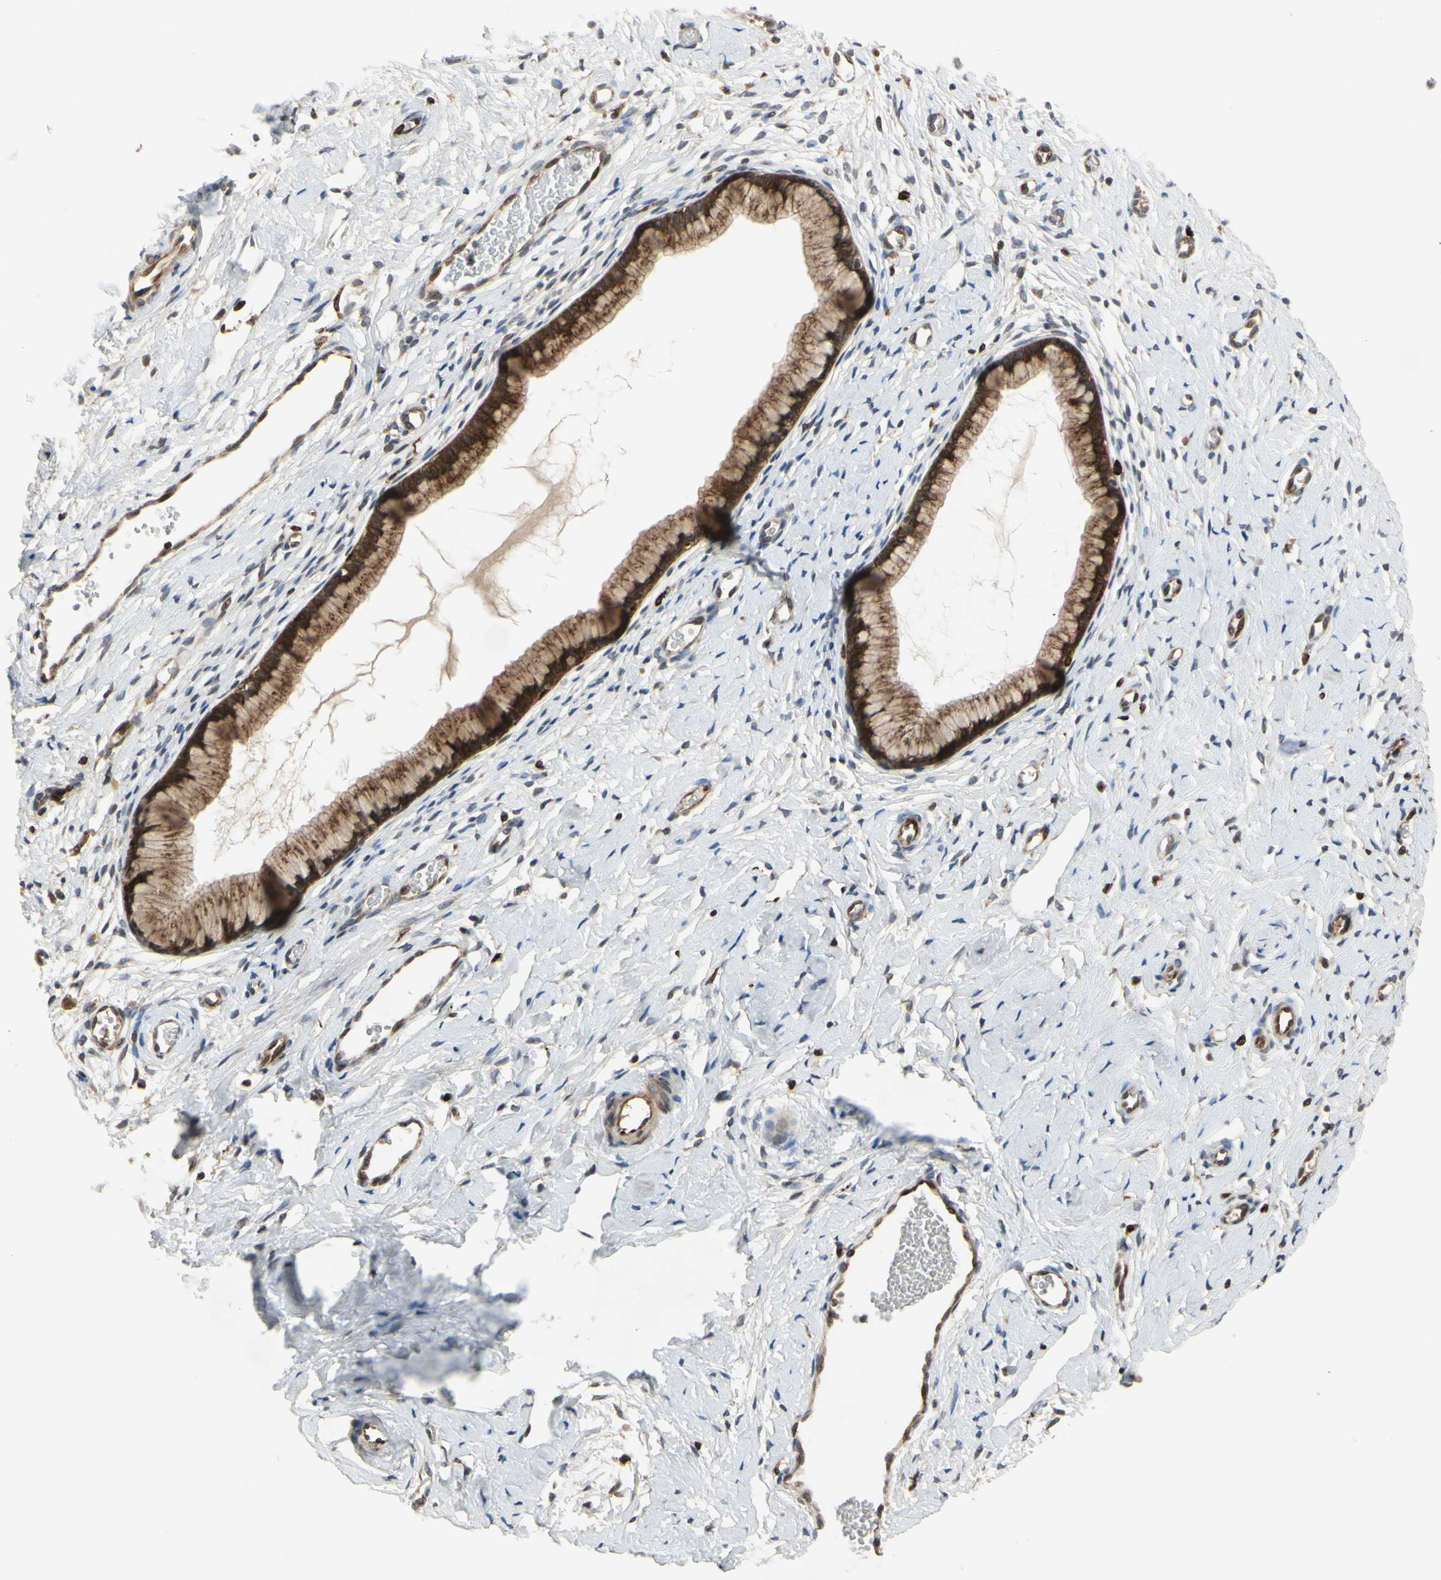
{"staining": {"intensity": "moderate", "quantity": ">75%", "location": "cytoplasmic/membranous"}, "tissue": "cervix", "cell_type": "Glandular cells", "image_type": "normal", "snomed": [{"axis": "morphology", "description": "Normal tissue, NOS"}, {"axis": "topography", "description": "Cervix"}], "caption": "Normal cervix reveals moderate cytoplasmic/membranous expression in approximately >75% of glandular cells (Stains: DAB in brown, nuclei in blue, Microscopy: brightfield microscopy at high magnification)..", "gene": "PLXNA2", "patient": {"sex": "female", "age": 65}}